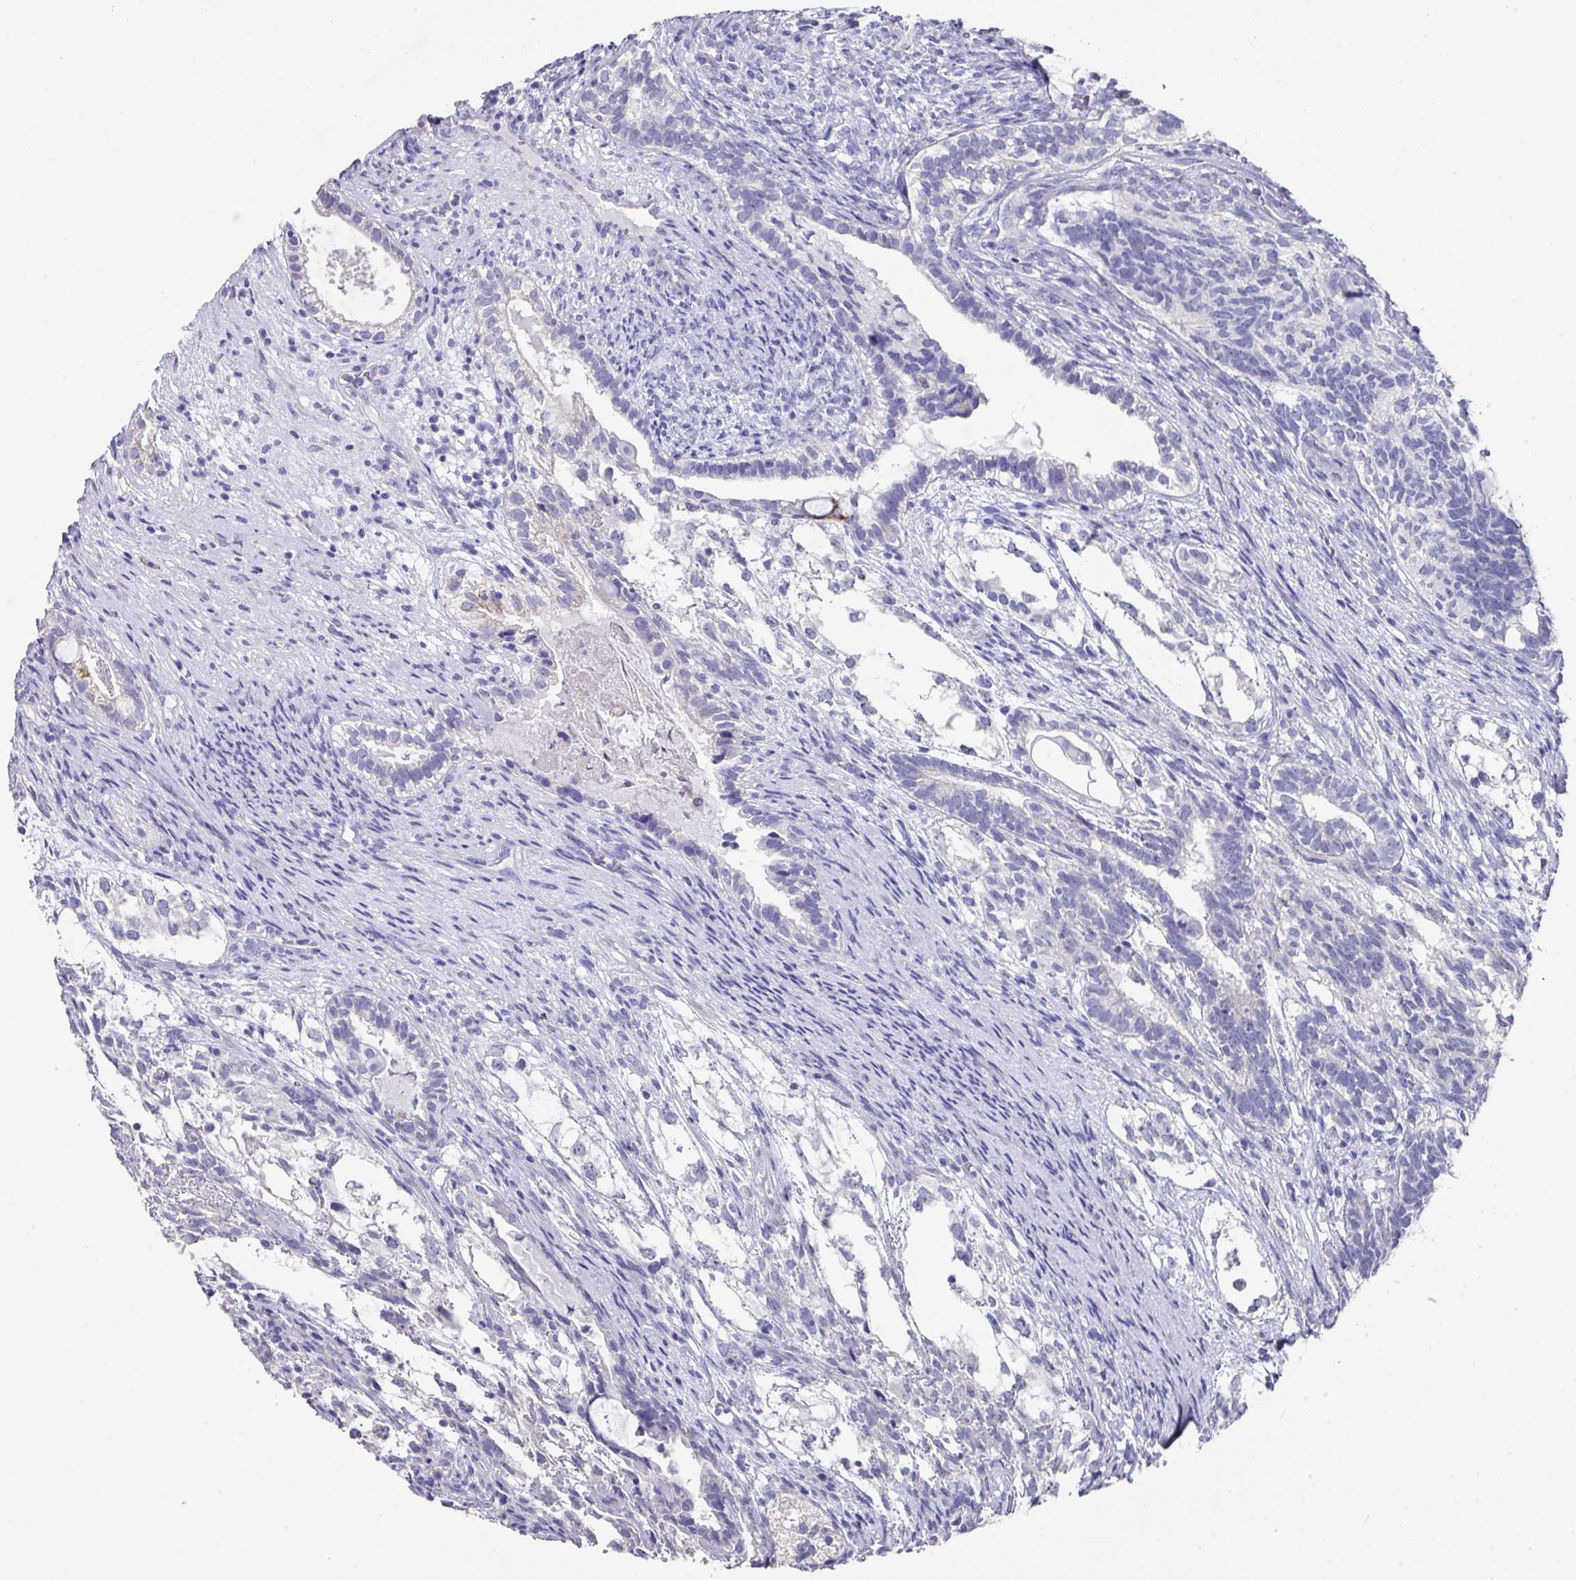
{"staining": {"intensity": "moderate", "quantity": "<25%", "location": "cytoplasmic/membranous"}, "tissue": "testis cancer", "cell_type": "Tumor cells", "image_type": "cancer", "snomed": [{"axis": "morphology", "description": "Seminoma, NOS"}, {"axis": "morphology", "description": "Carcinoma, Embryonal, NOS"}, {"axis": "topography", "description": "Testis"}], "caption": "Protein staining of testis cancer (seminoma) tissue reveals moderate cytoplasmic/membranous positivity in approximately <25% of tumor cells.", "gene": "DAZL", "patient": {"sex": "male", "age": 41}}